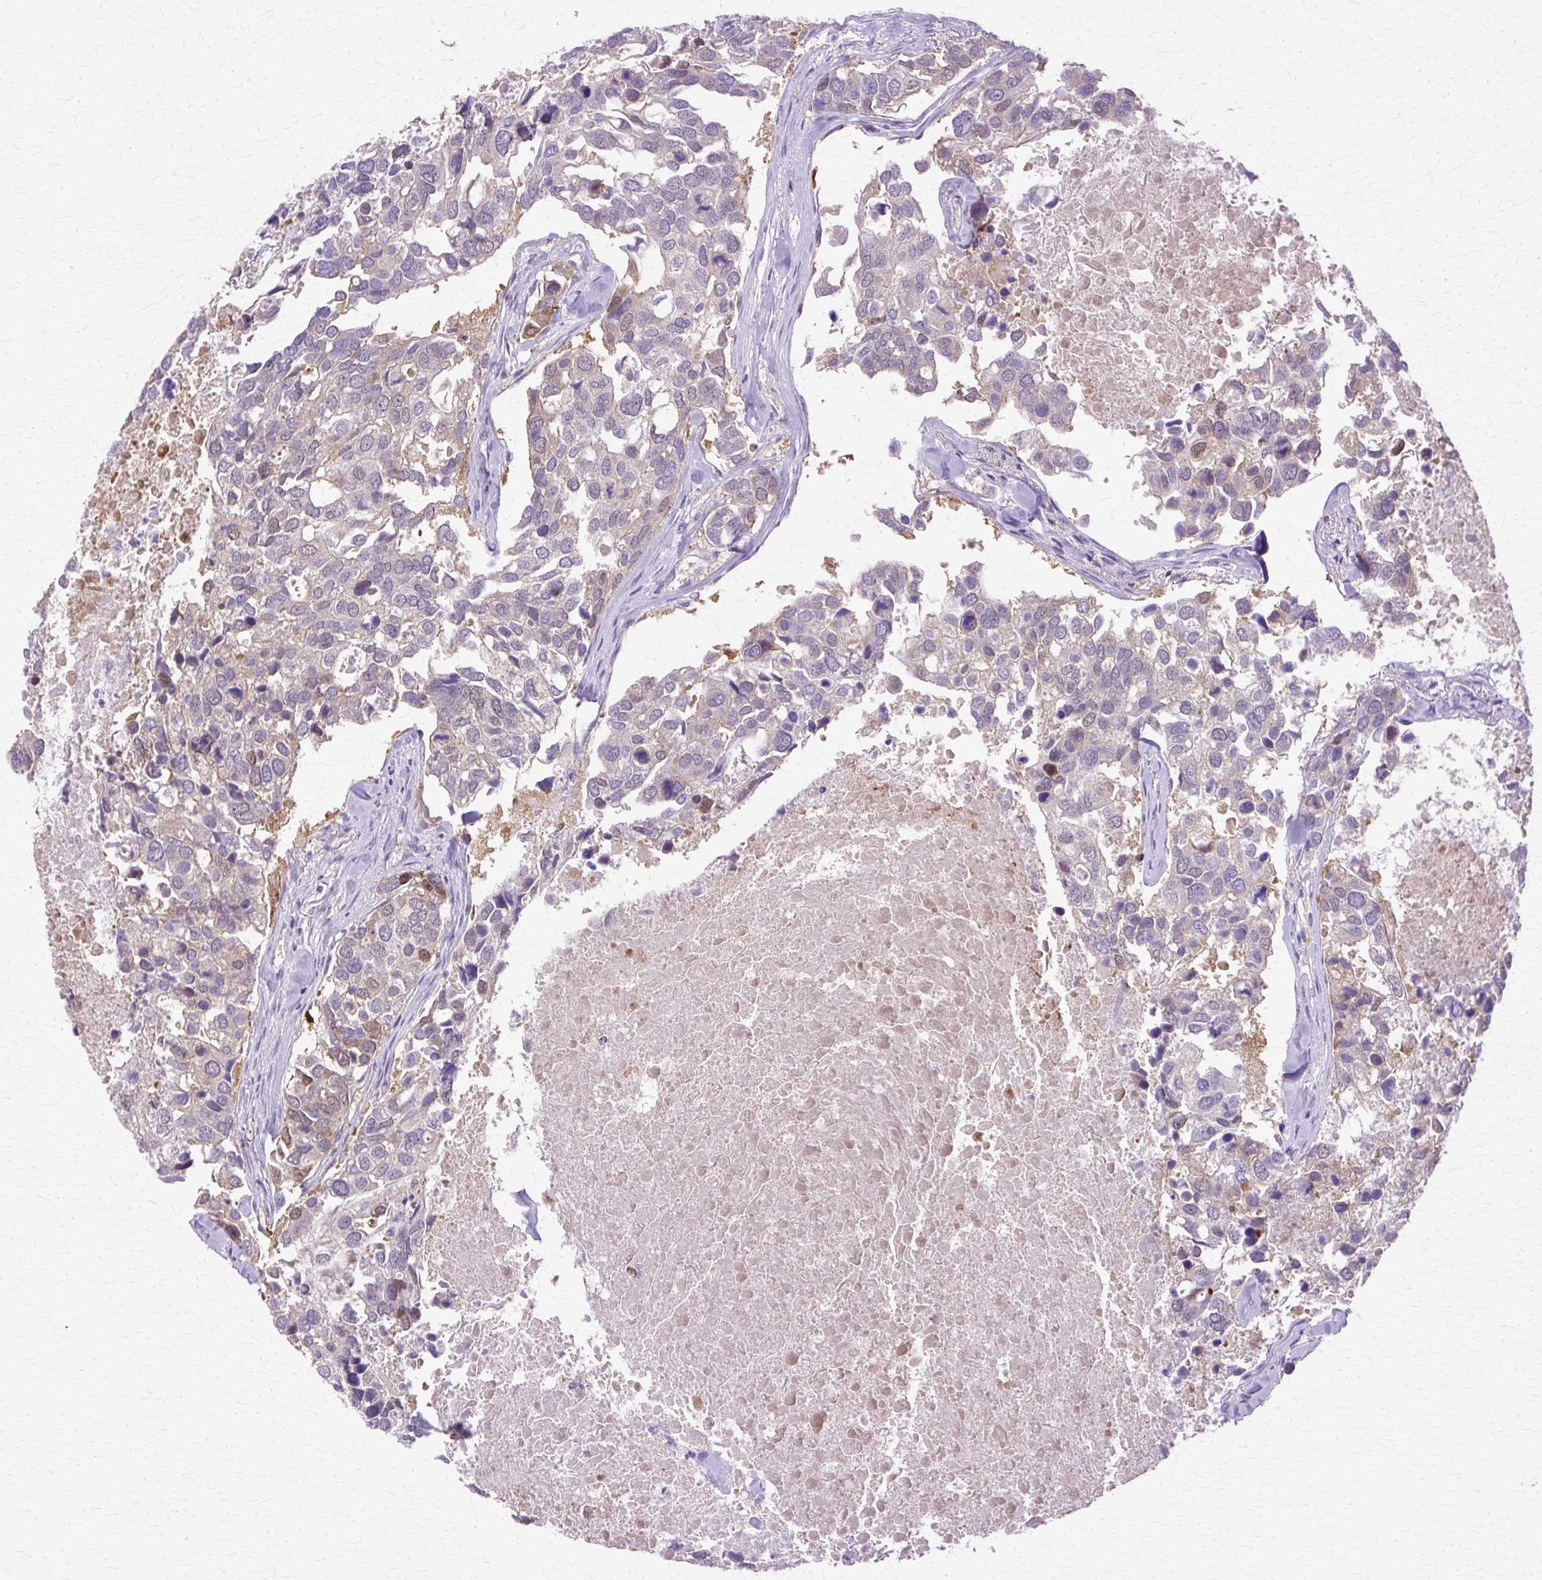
{"staining": {"intensity": "weak", "quantity": "<25%", "location": "cytoplasmic/membranous,nuclear"}, "tissue": "breast cancer", "cell_type": "Tumor cells", "image_type": "cancer", "snomed": [{"axis": "morphology", "description": "Duct carcinoma"}, {"axis": "topography", "description": "Breast"}], "caption": "Immunohistochemical staining of human breast cancer (invasive ductal carcinoma) shows no significant expression in tumor cells.", "gene": "HSPA8", "patient": {"sex": "female", "age": 83}}